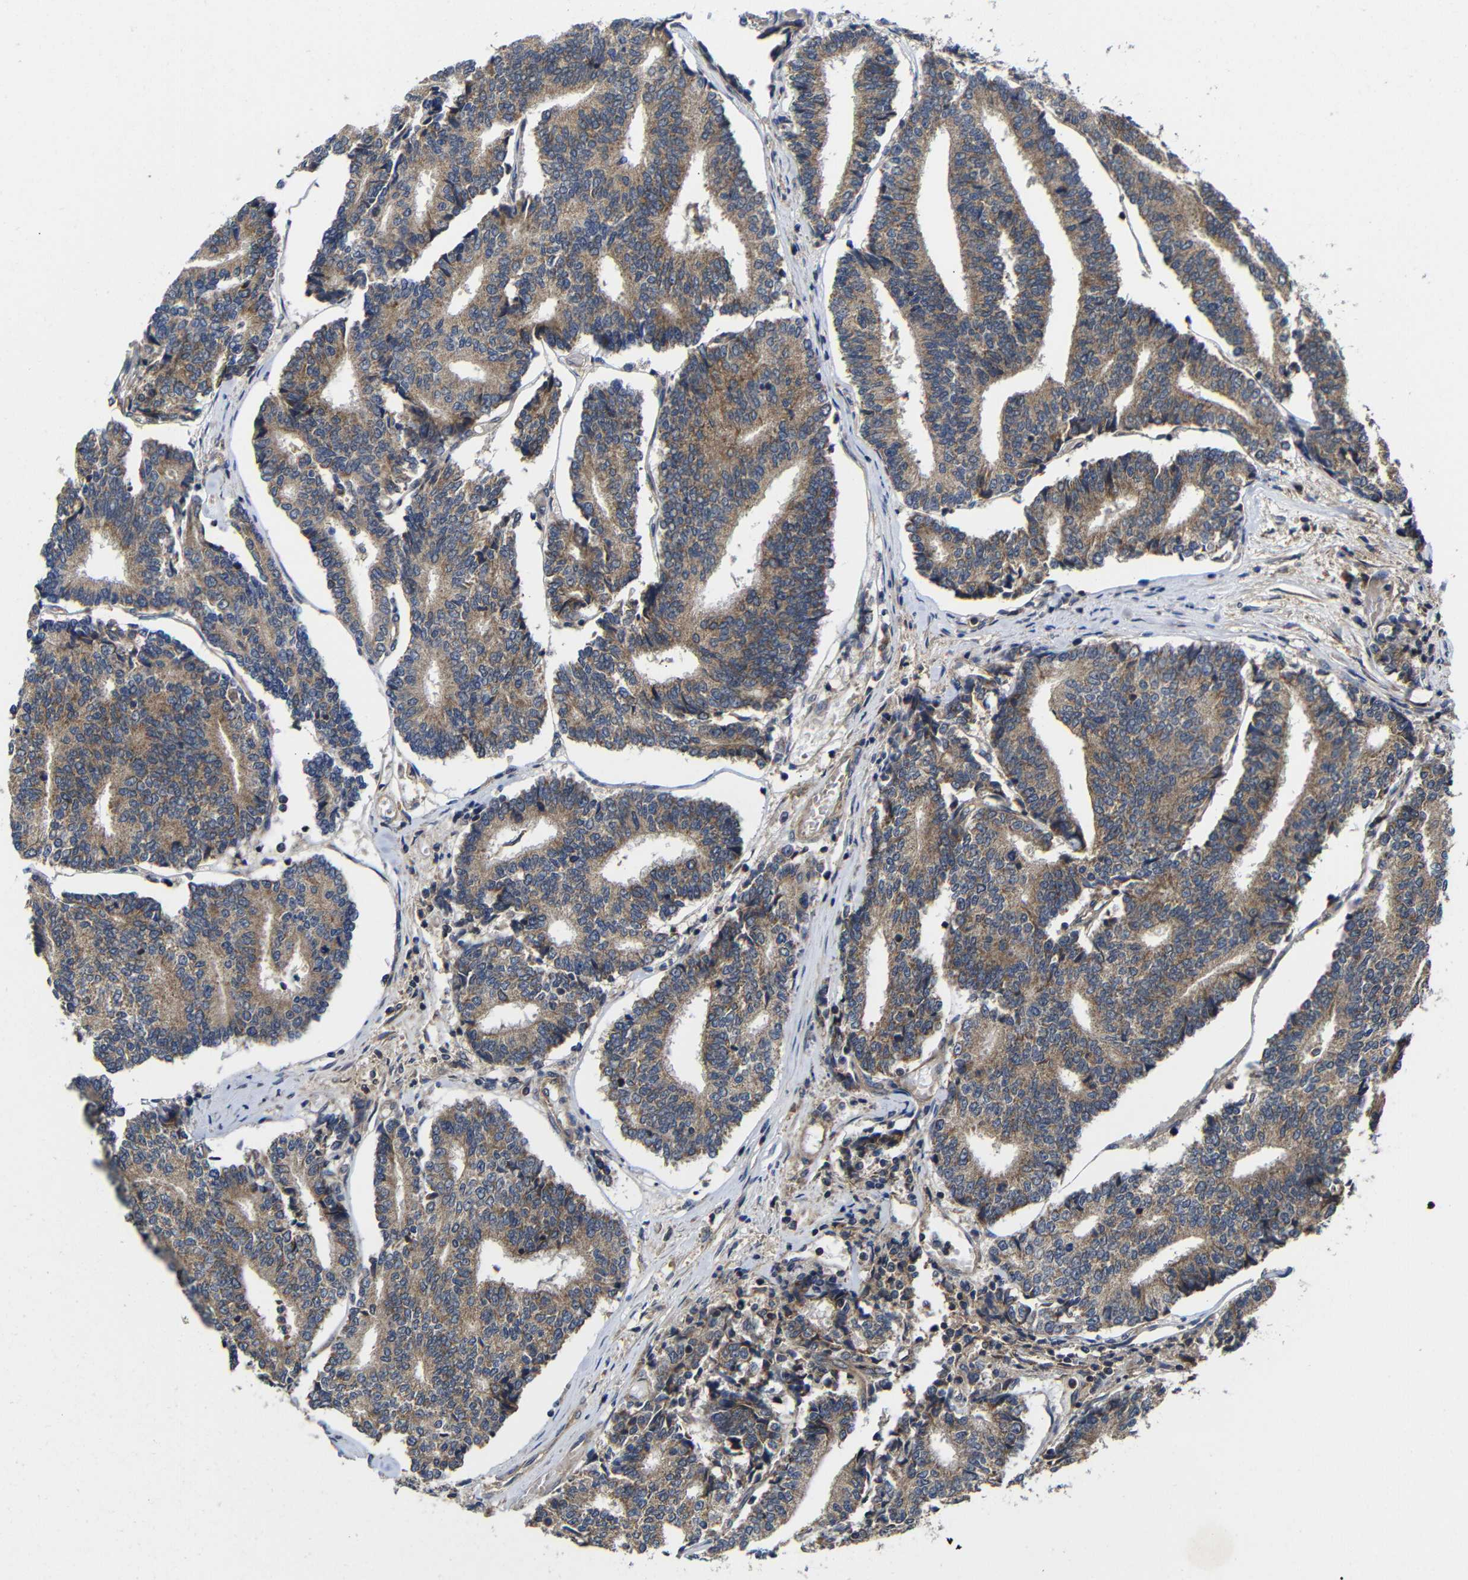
{"staining": {"intensity": "moderate", "quantity": ">75%", "location": "cytoplasmic/membranous"}, "tissue": "prostate cancer", "cell_type": "Tumor cells", "image_type": "cancer", "snomed": [{"axis": "morphology", "description": "Normal tissue, NOS"}, {"axis": "morphology", "description": "Adenocarcinoma, High grade"}, {"axis": "topography", "description": "Prostate"}, {"axis": "topography", "description": "Seminal veicle"}], "caption": "The photomicrograph exhibits a brown stain indicating the presence of a protein in the cytoplasmic/membranous of tumor cells in prostate cancer (adenocarcinoma (high-grade)).", "gene": "LPAR5", "patient": {"sex": "male", "age": 55}}